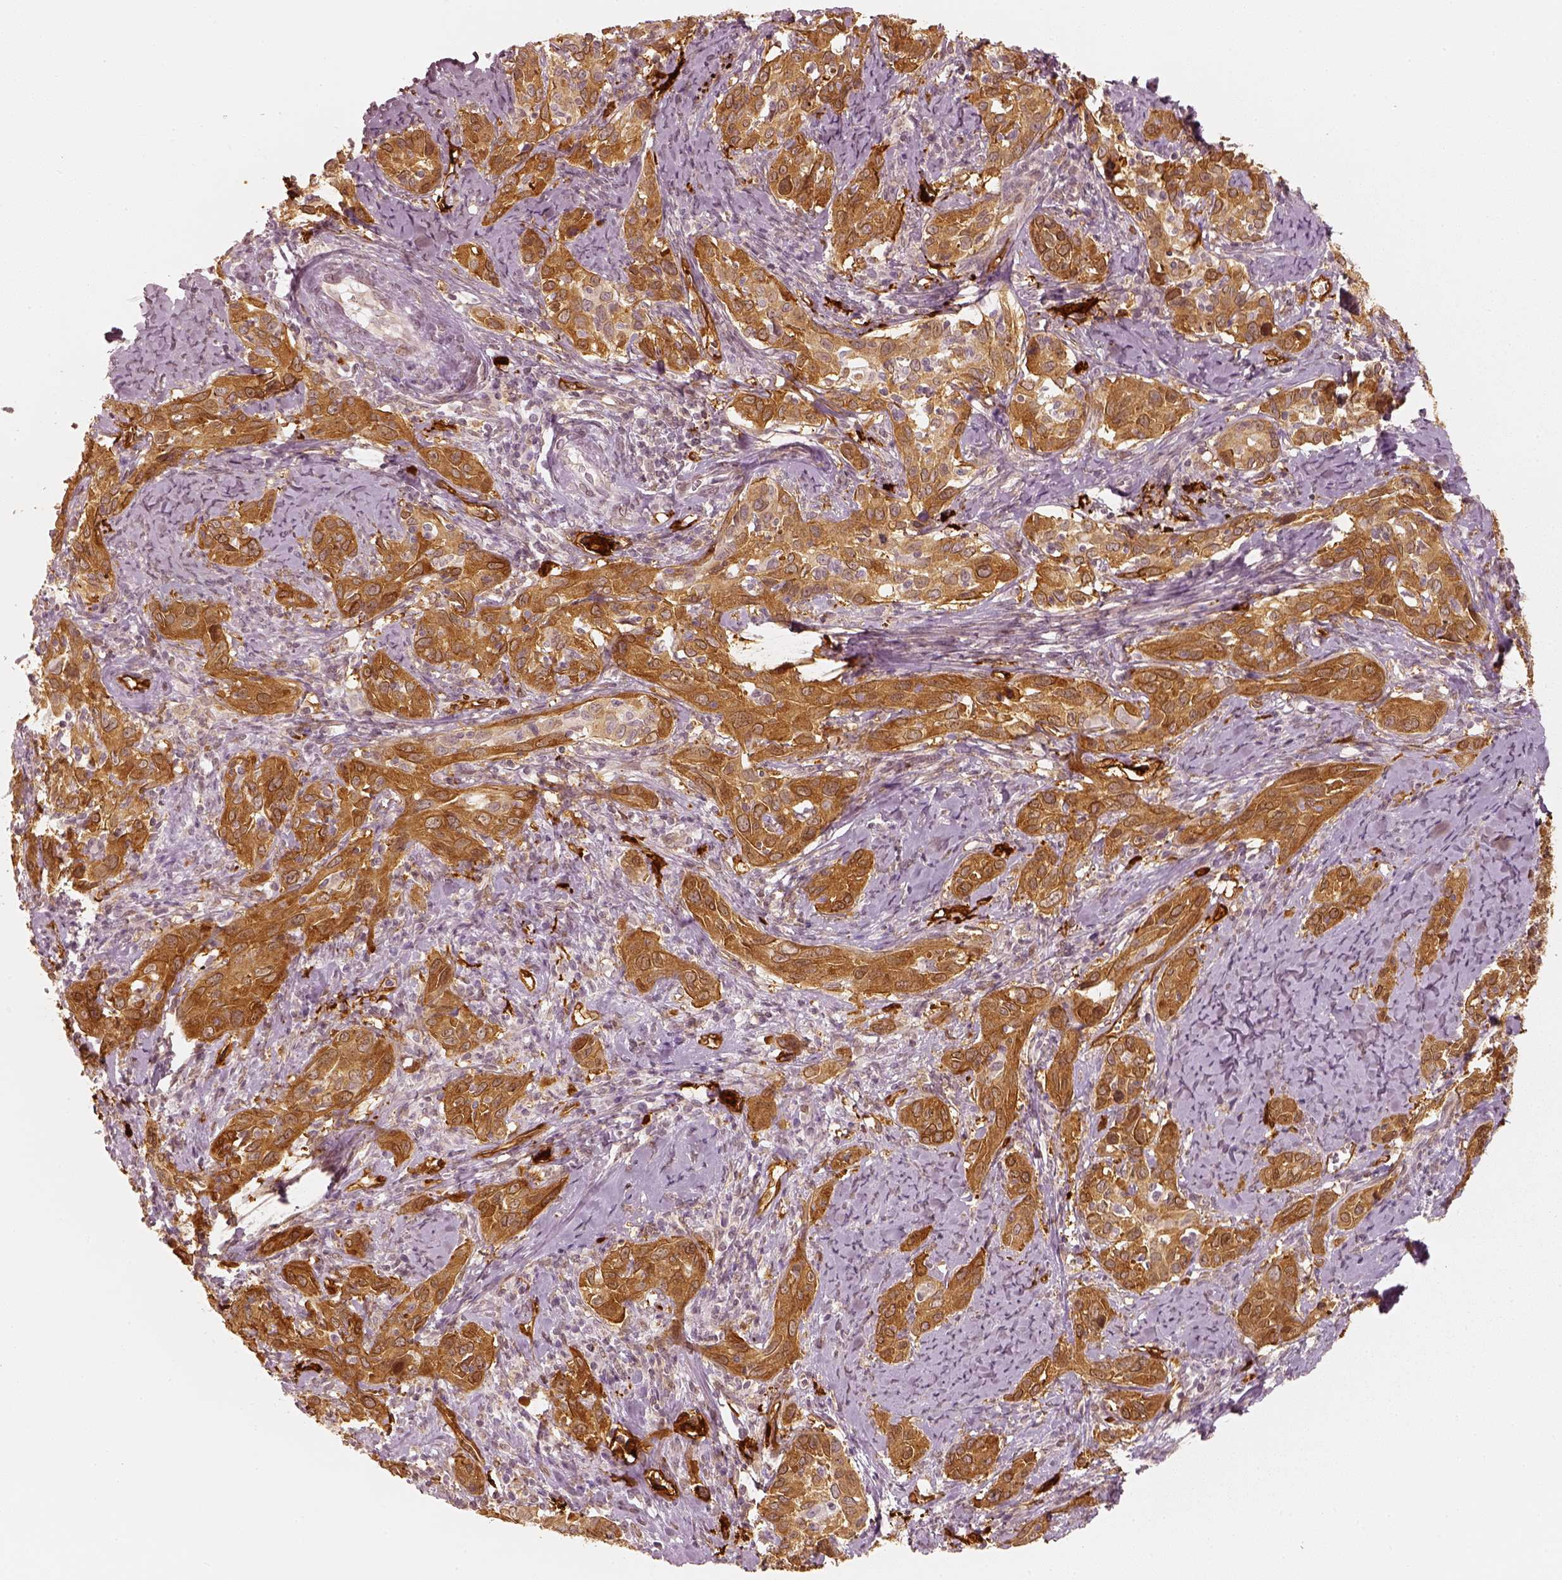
{"staining": {"intensity": "moderate", "quantity": ">75%", "location": "cytoplasmic/membranous"}, "tissue": "cervical cancer", "cell_type": "Tumor cells", "image_type": "cancer", "snomed": [{"axis": "morphology", "description": "Squamous cell carcinoma, NOS"}, {"axis": "topography", "description": "Cervix"}], "caption": "The histopathology image reveals staining of squamous cell carcinoma (cervical), revealing moderate cytoplasmic/membranous protein staining (brown color) within tumor cells.", "gene": "FSCN1", "patient": {"sex": "female", "age": 51}}